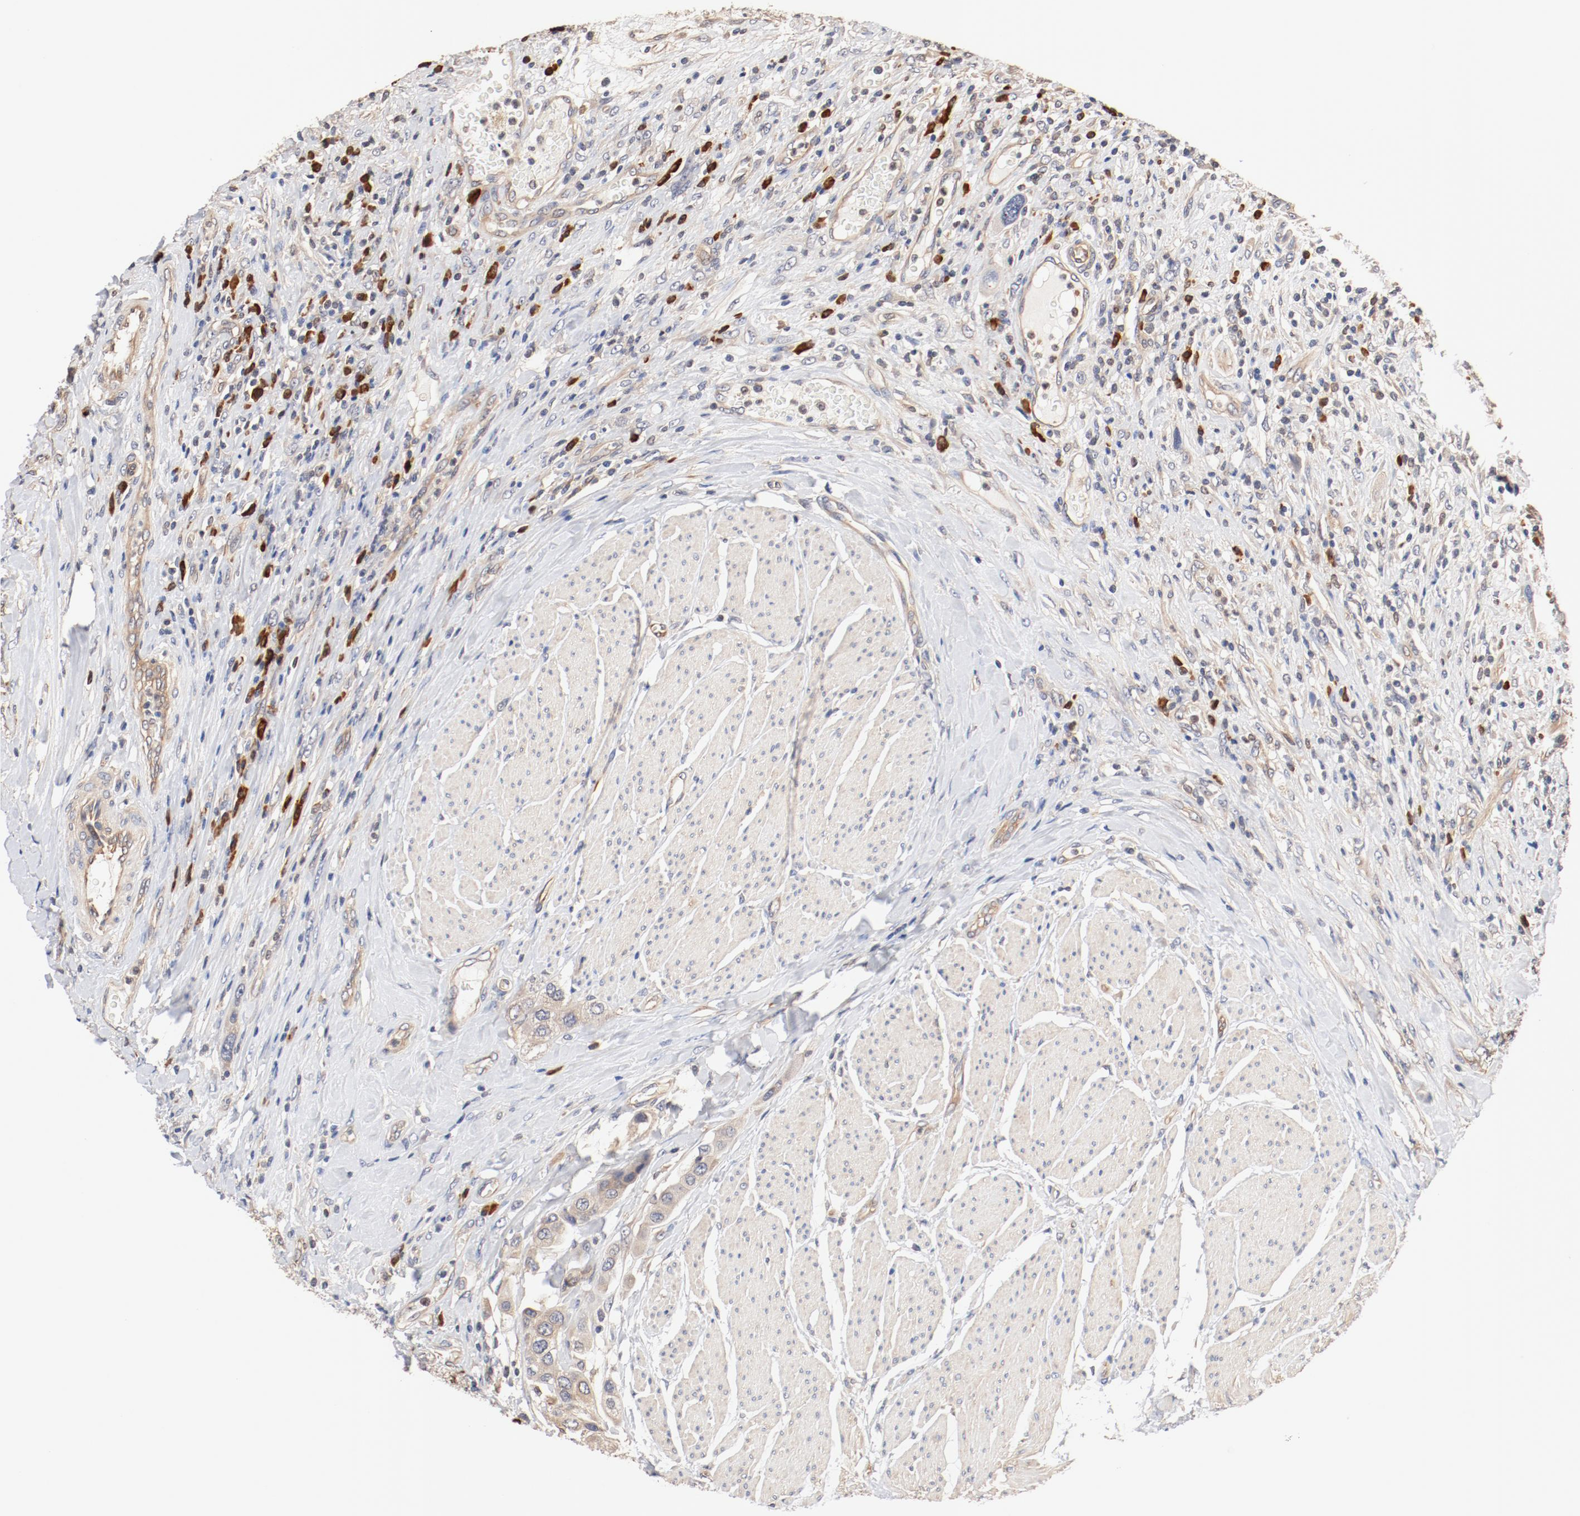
{"staining": {"intensity": "weak", "quantity": ">75%", "location": "cytoplasmic/membranous"}, "tissue": "urothelial cancer", "cell_type": "Tumor cells", "image_type": "cancer", "snomed": [{"axis": "morphology", "description": "Urothelial carcinoma, High grade"}, {"axis": "topography", "description": "Urinary bladder"}], "caption": "This image displays urothelial cancer stained with immunohistochemistry to label a protein in brown. The cytoplasmic/membranous of tumor cells show weak positivity for the protein. Nuclei are counter-stained blue.", "gene": "UBE2J1", "patient": {"sex": "male", "age": 50}}